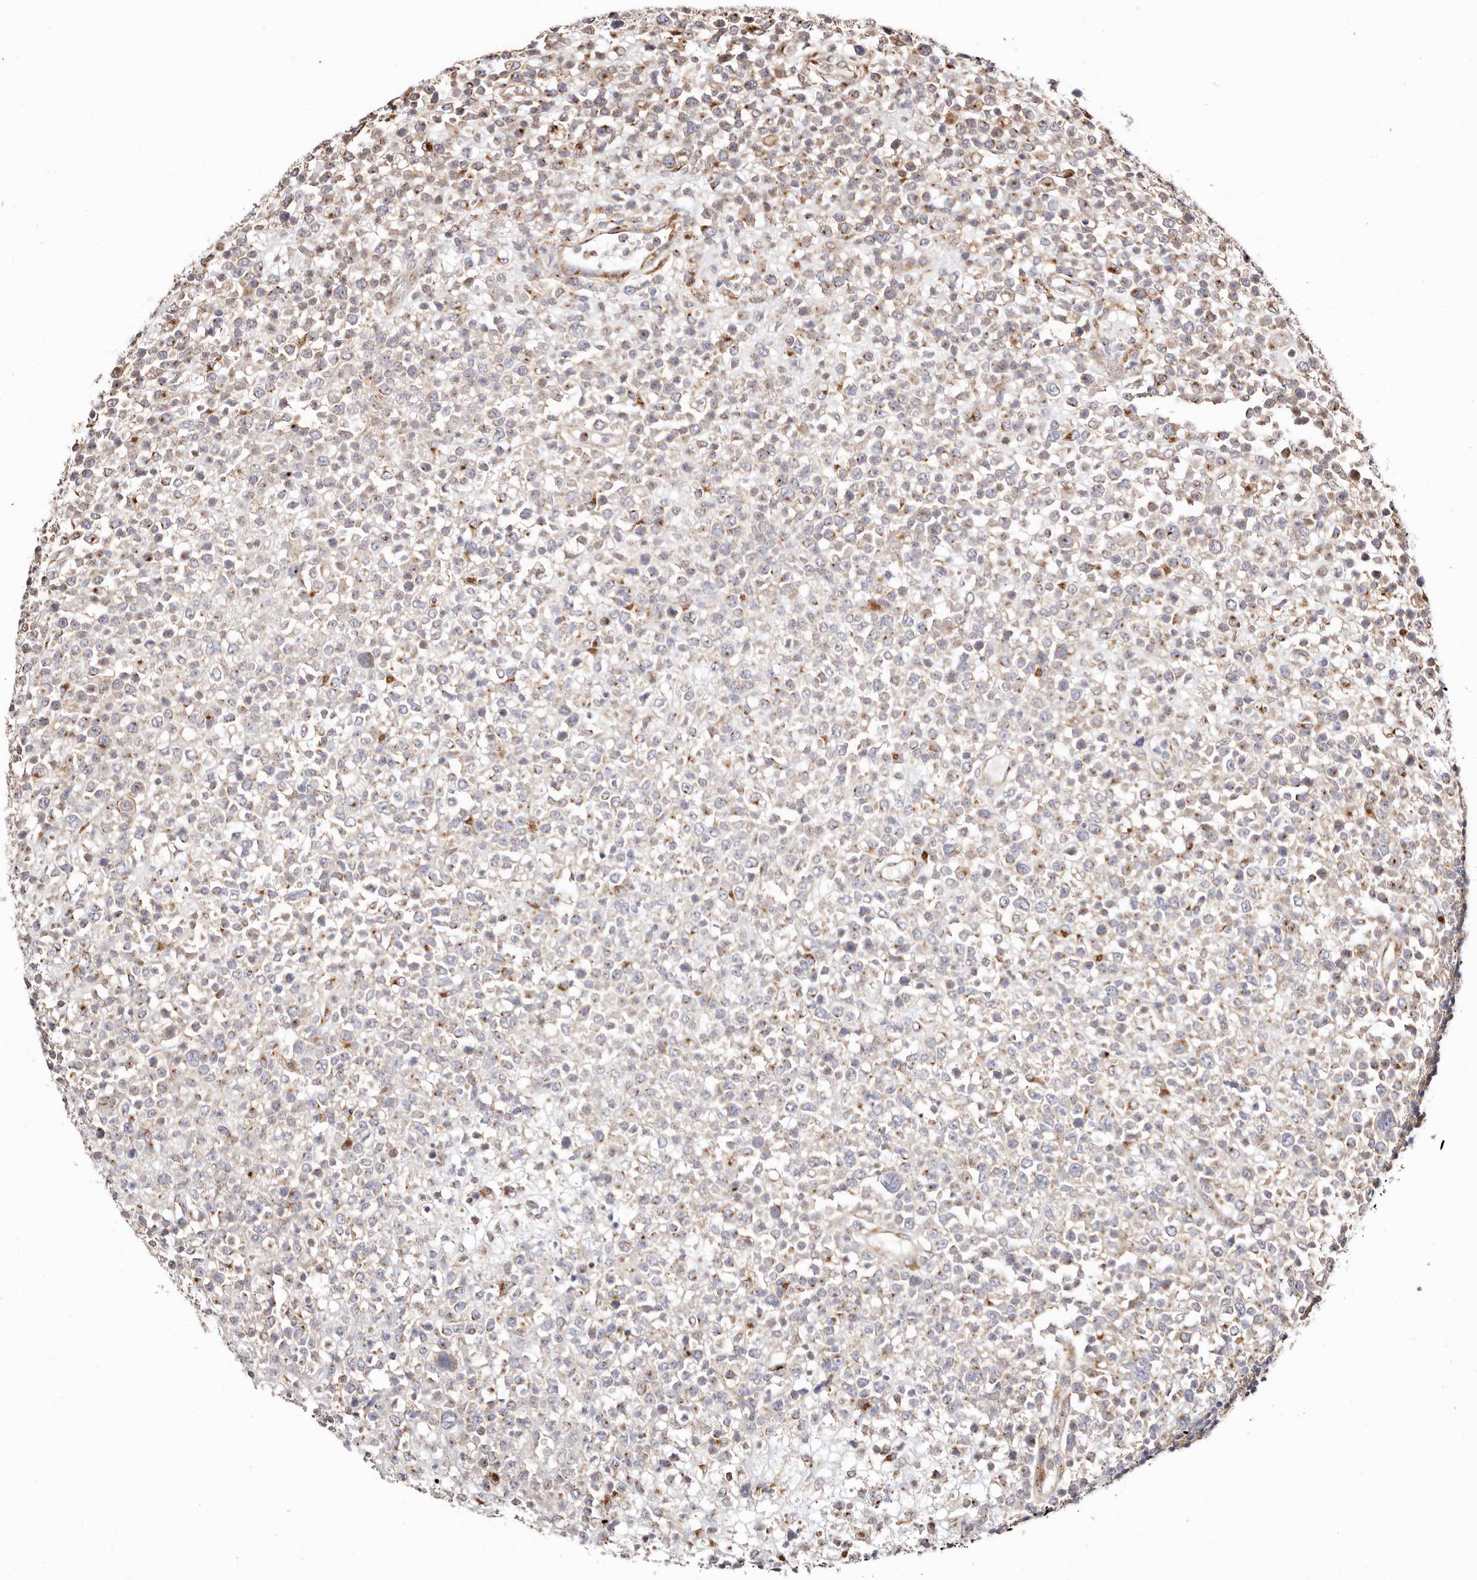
{"staining": {"intensity": "moderate", "quantity": "<25%", "location": "cytoplasmic/membranous"}, "tissue": "lymphoma", "cell_type": "Tumor cells", "image_type": "cancer", "snomed": [{"axis": "morphology", "description": "Malignant lymphoma, non-Hodgkin's type, High grade"}, {"axis": "topography", "description": "Colon"}], "caption": "A histopathology image of malignant lymphoma, non-Hodgkin's type (high-grade) stained for a protein demonstrates moderate cytoplasmic/membranous brown staining in tumor cells.", "gene": "MAPK6", "patient": {"sex": "female", "age": 53}}